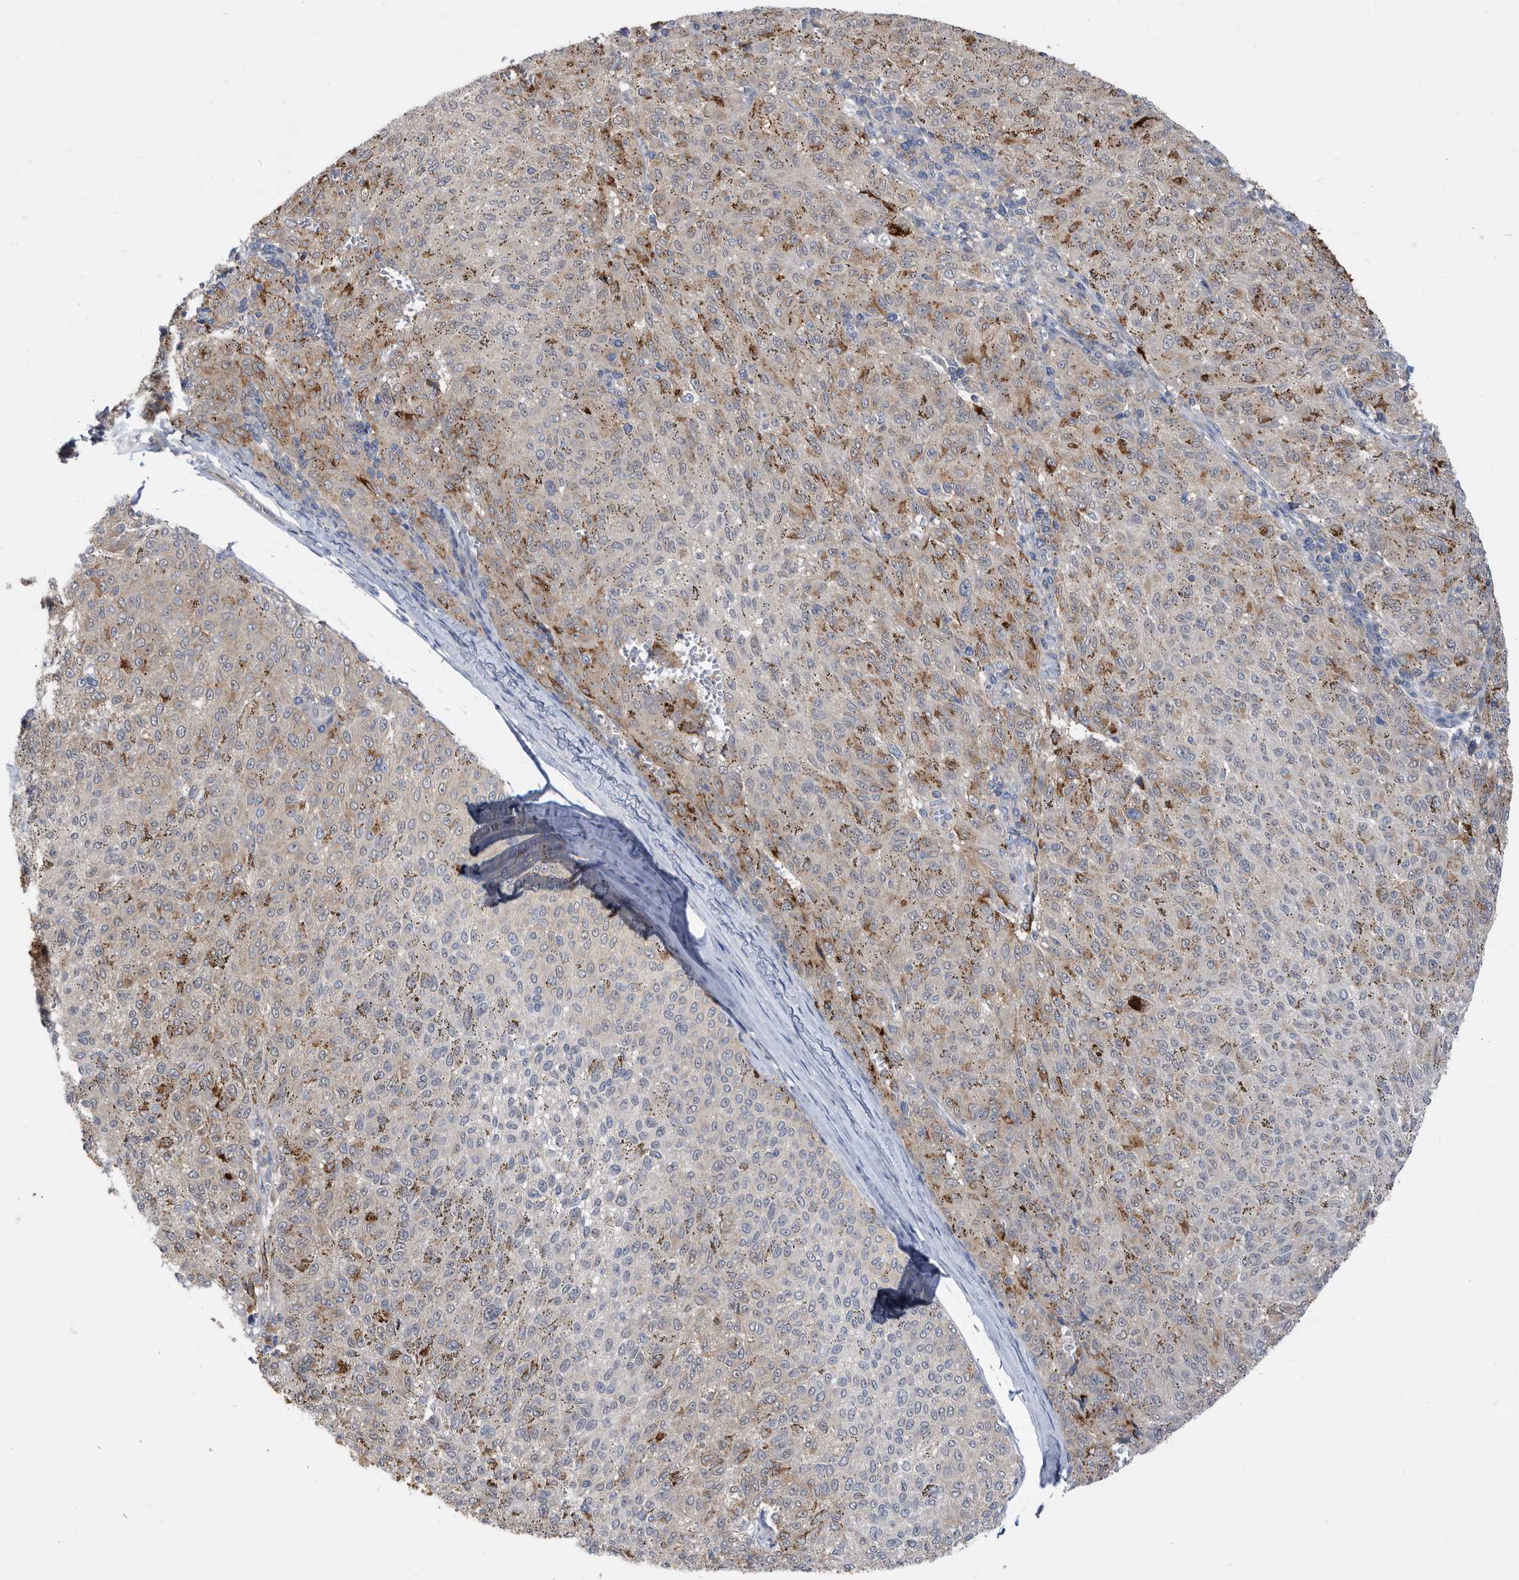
{"staining": {"intensity": "negative", "quantity": "none", "location": "none"}, "tissue": "melanoma", "cell_type": "Tumor cells", "image_type": "cancer", "snomed": [{"axis": "morphology", "description": "Malignant melanoma, NOS"}, {"axis": "topography", "description": "Skin"}], "caption": "Melanoma stained for a protein using IHC displays no staining tumor cells.", "gene": "CCT4", "patient": {"sex": "female", "age": 72}}